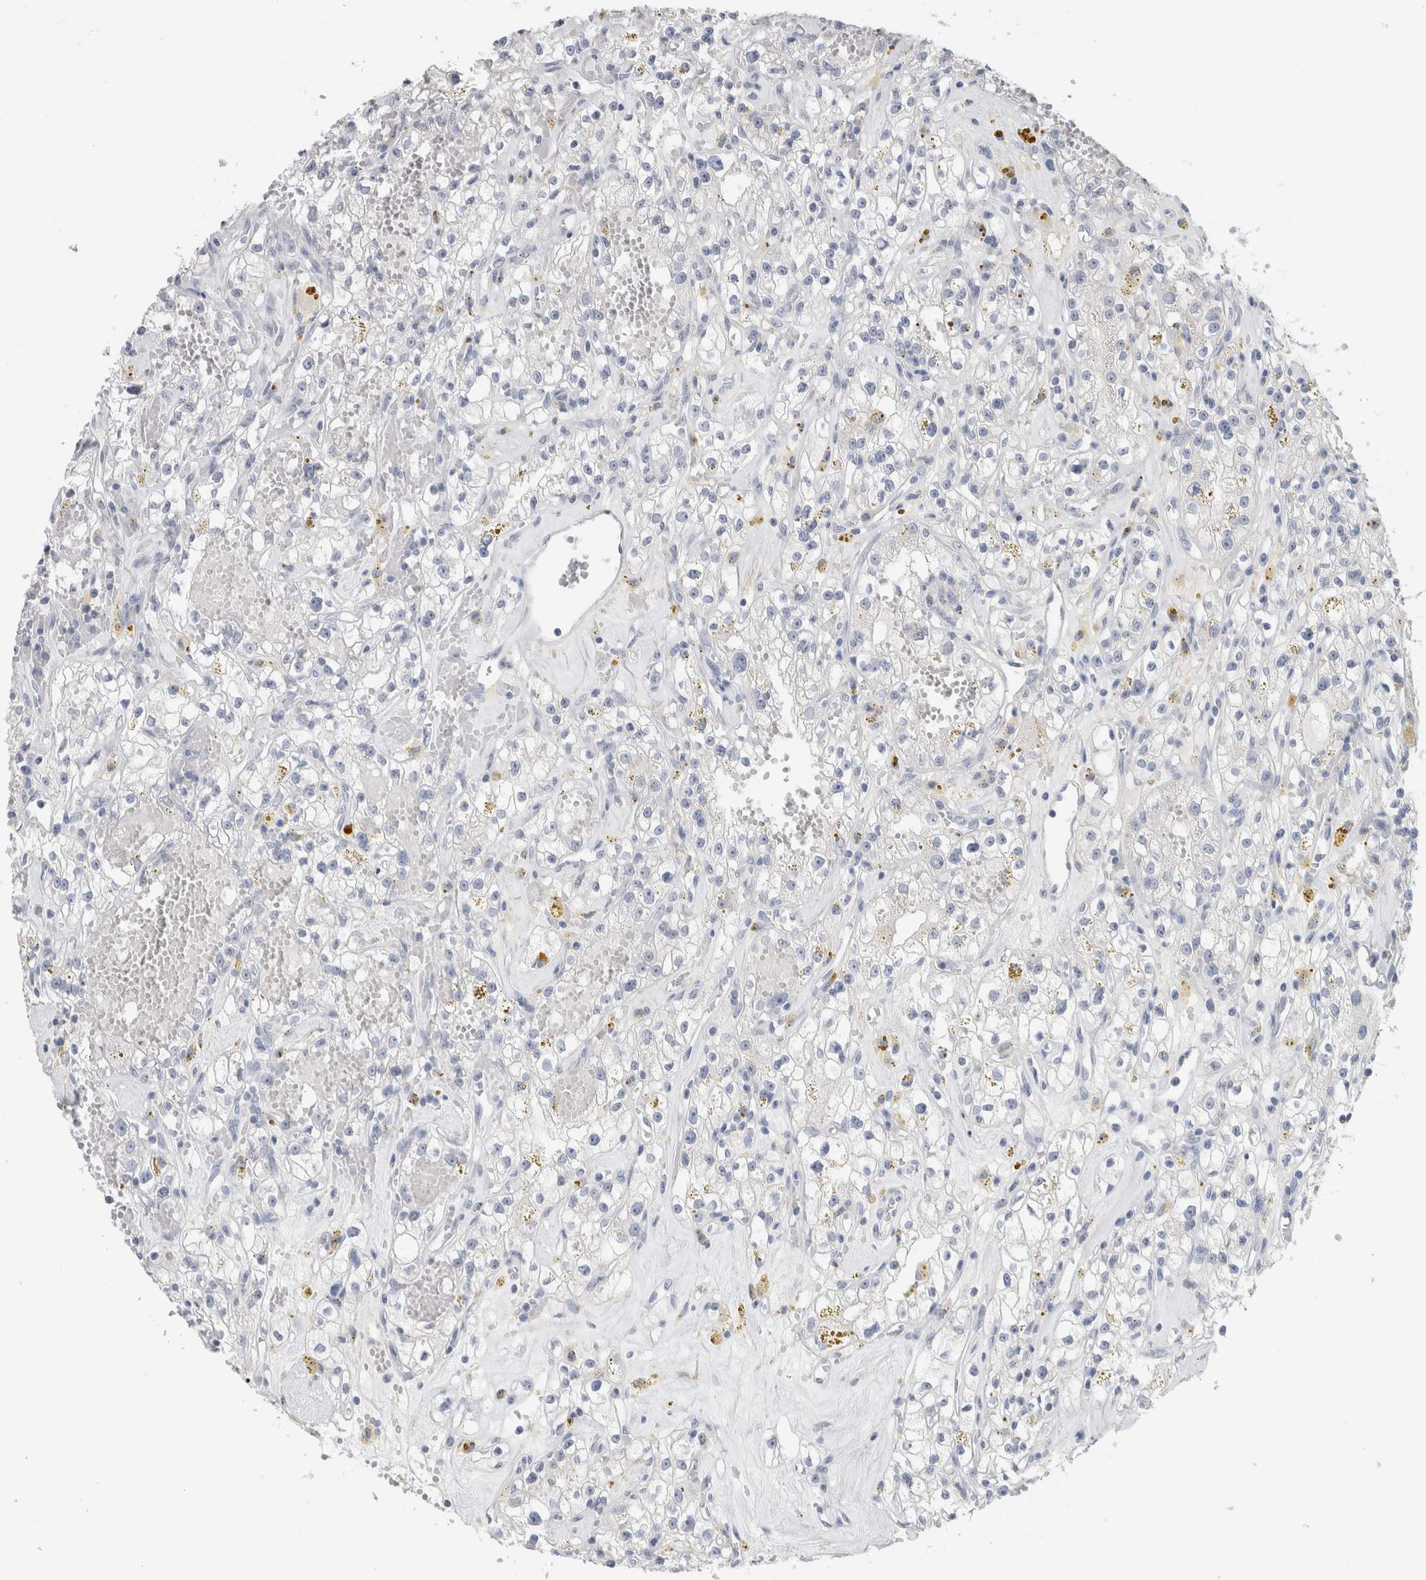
{"staining": {"intensity": "negative", "quantity": "none", "location": "none"}, "tissue": "renal cancer", "cell_type": "Tumor cells", "image_type": "cancer", "snomed": [{"axis": "morphology", "description": "Adenocarcinoma, NOS"}, {"axis": "topography", "description": "Kidney"}], "caption": "Immunohistochemical staining of renal cancer (adenocarcinoma) demonstrates no significant positivity in tumor cells.", "gene": "BCAN", "patient": {"sex": "male", "age": 56}}